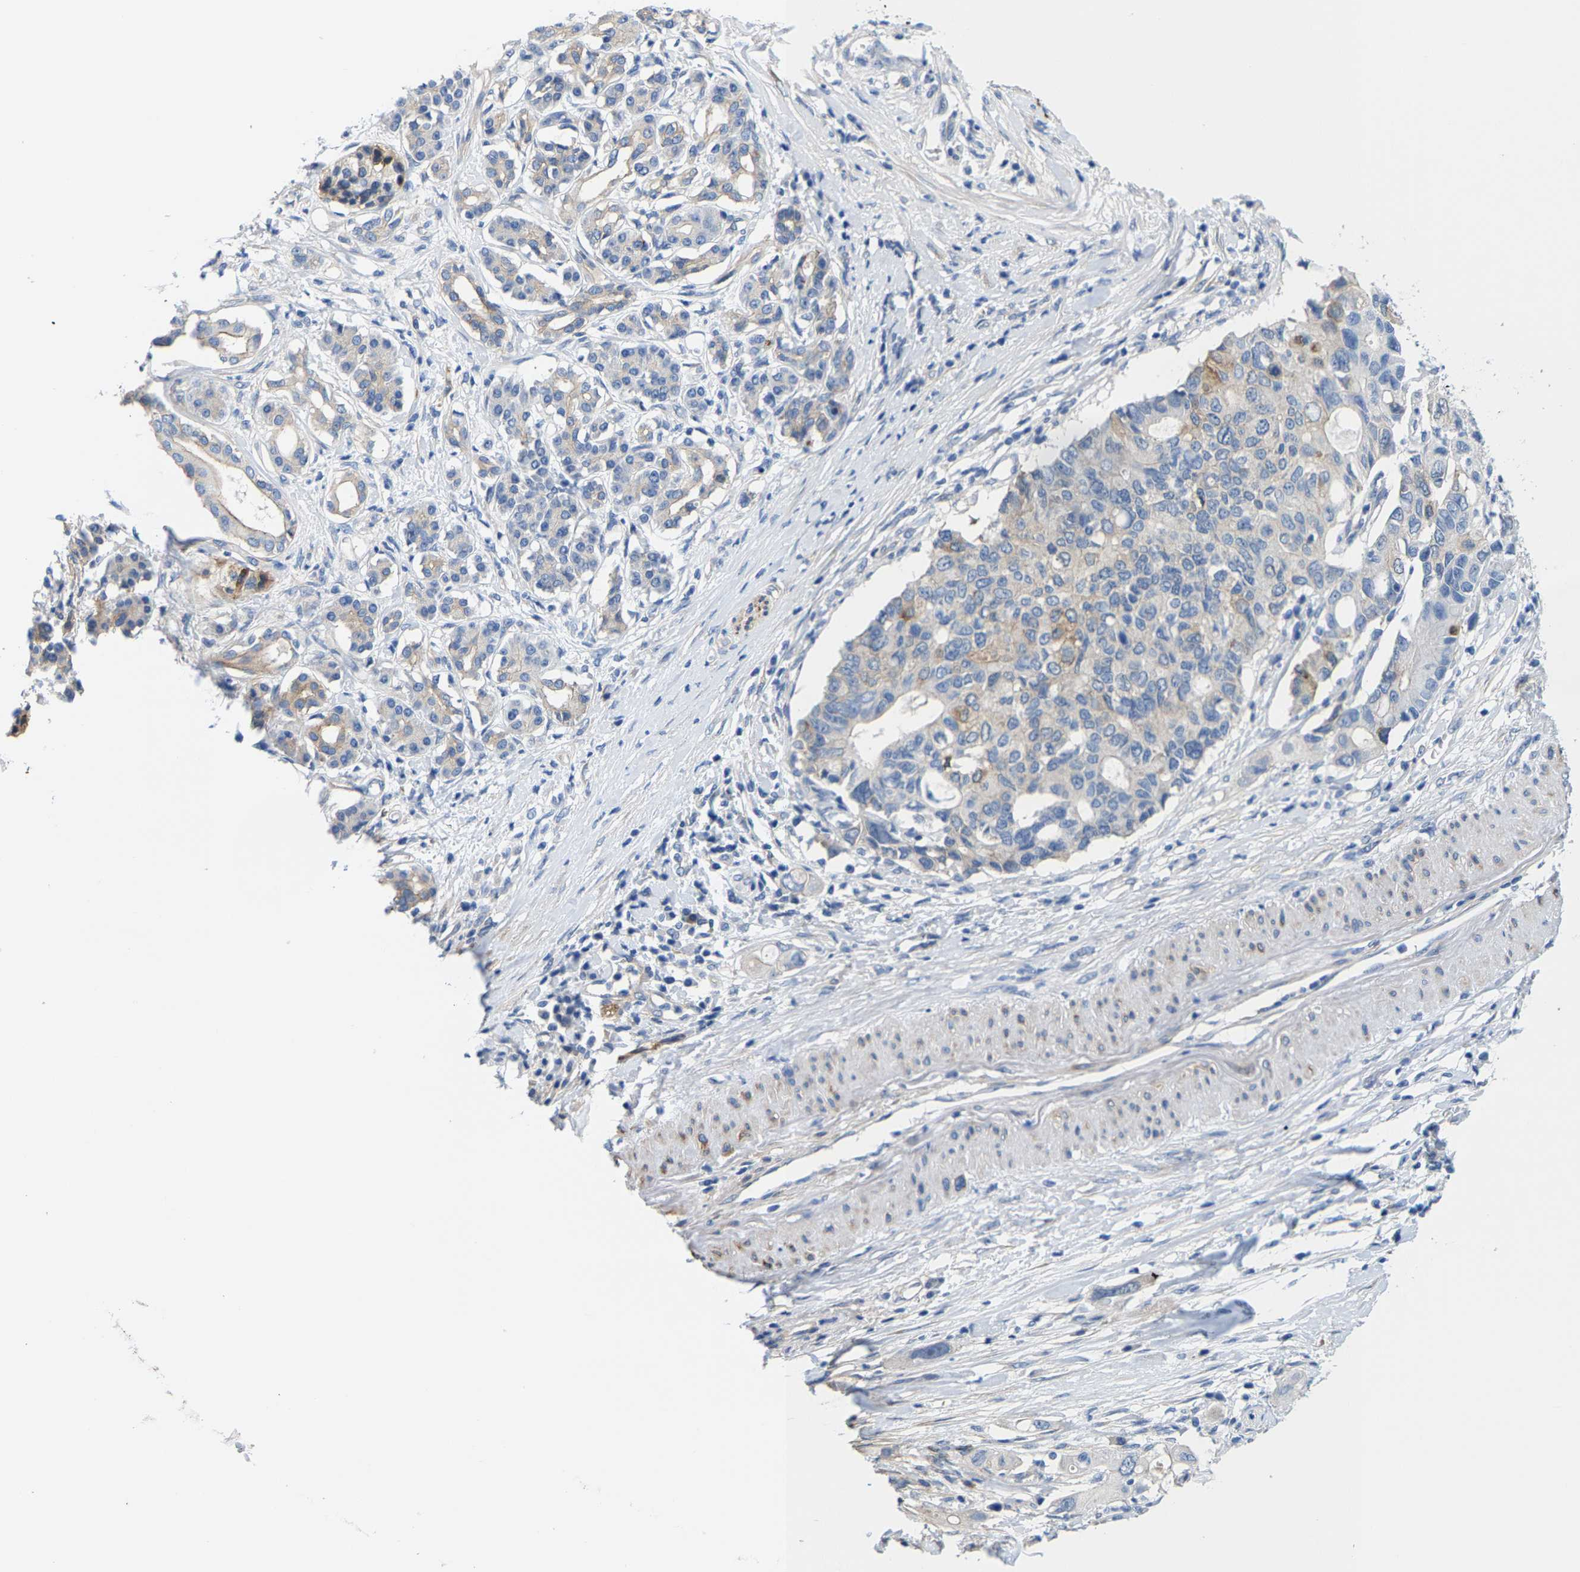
{"staining": {"intensity": "weak", "quantity": "<25%", "location": "cytoplasmic/membranous"}, "tissue": "pancreatic cancer", "cell_type": "Tumor cells", "image_type": "cancer", "snomed": [{"axis": "morphology", "description": "Adenocarcinoma, NOS"}, {"axis": "topography", "description": "Pancreas"}], "caption": "An immunohistochemistry image of pancreatic cancer is shown. There is no staining in tumor cells of pancreatic cancer.", "gene": "DSCAM", "patient": {"sex": "female", "age": 56}}